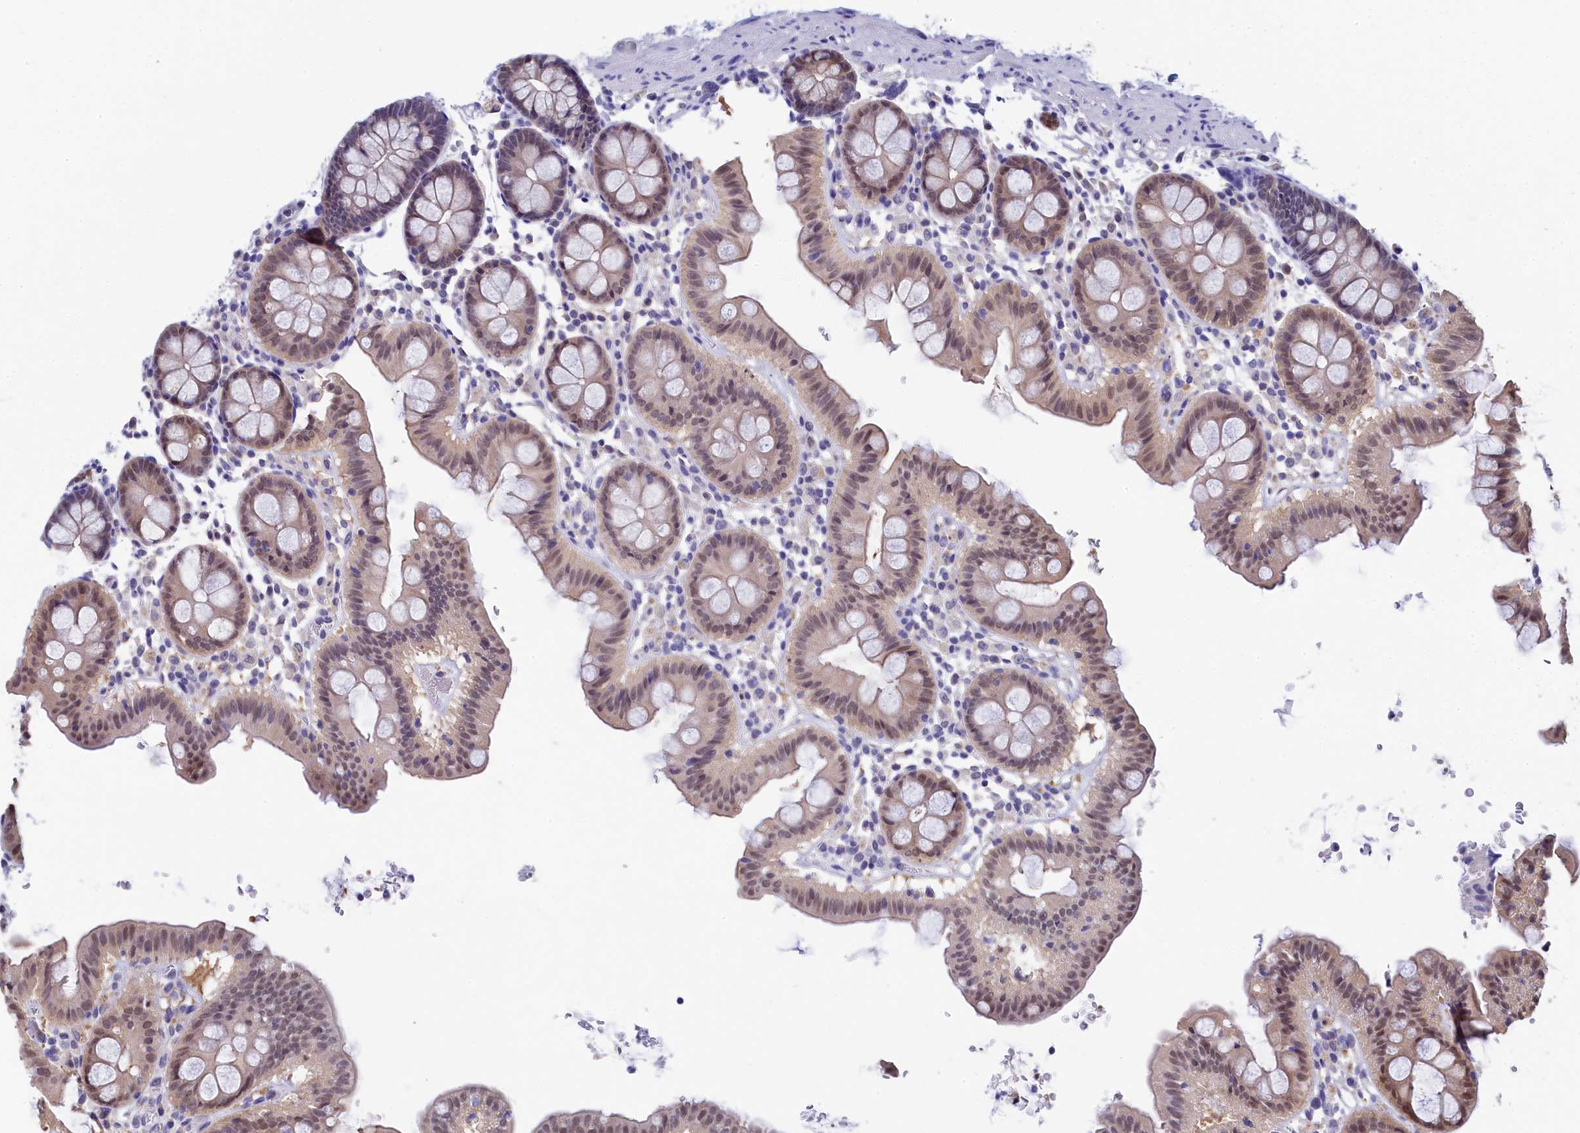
{"staining": {"intensity": "negative", "quantity": "none", "location": "none"}, "tissue": "colon", "cell_type": "Endothelial cells", "image_type": "normal", "snomed": [{"axis": "morphology", "description": "Normal tissue, NOS"}, {"axis": "topography", "description": "Colon"}], "caption": "This is an immunohistochemistry micrograph of unremarkable human colon. There is no expression in endothelial cells.", "gene": "C11orf54", "patient": {"sex": "male", "age": 75}}